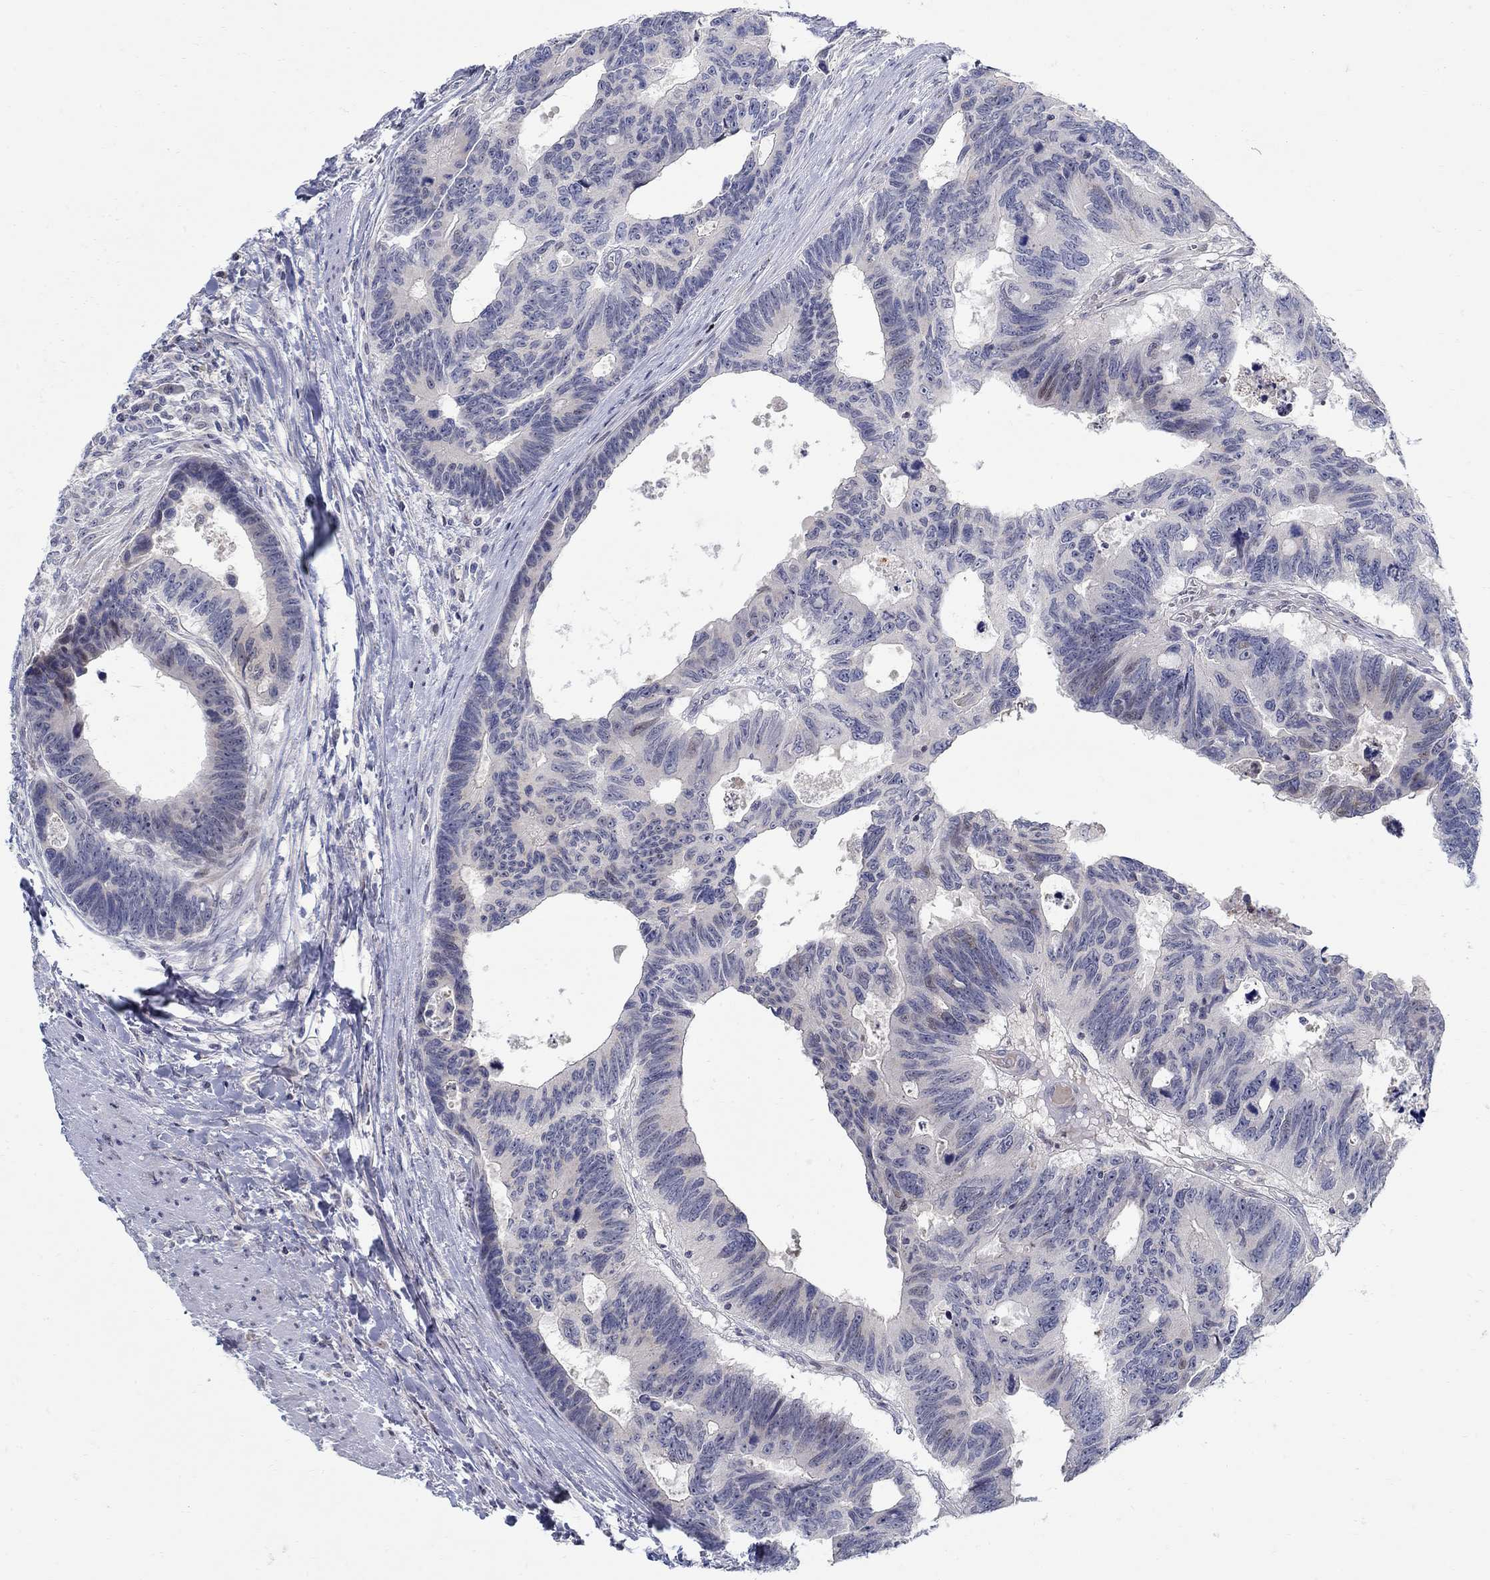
{"staining": {"intensity": "negative", "quantity": "none", "location": "none"}, "tissue": "colorectal cancer", "cell_type": "Tumor cells", "image_type": "cancer", "snomed": [{"axis": "morphology", "description": "Adenocarcinoma, NOS"}, {"axis": "topography", "description": "Colon"}], "caption": "The image exhibits no staining of tumor cells in colorectal adenocarcinoma. The staining was performed using DAB (3,3'-diaminobenzidine) to visualize the protein expression in brown, while the nuclei were stained in blue with hematoxylin (Magnification: 20x).", "gene": "ANO7", "patient": {"sex": "female", "age": 77}}